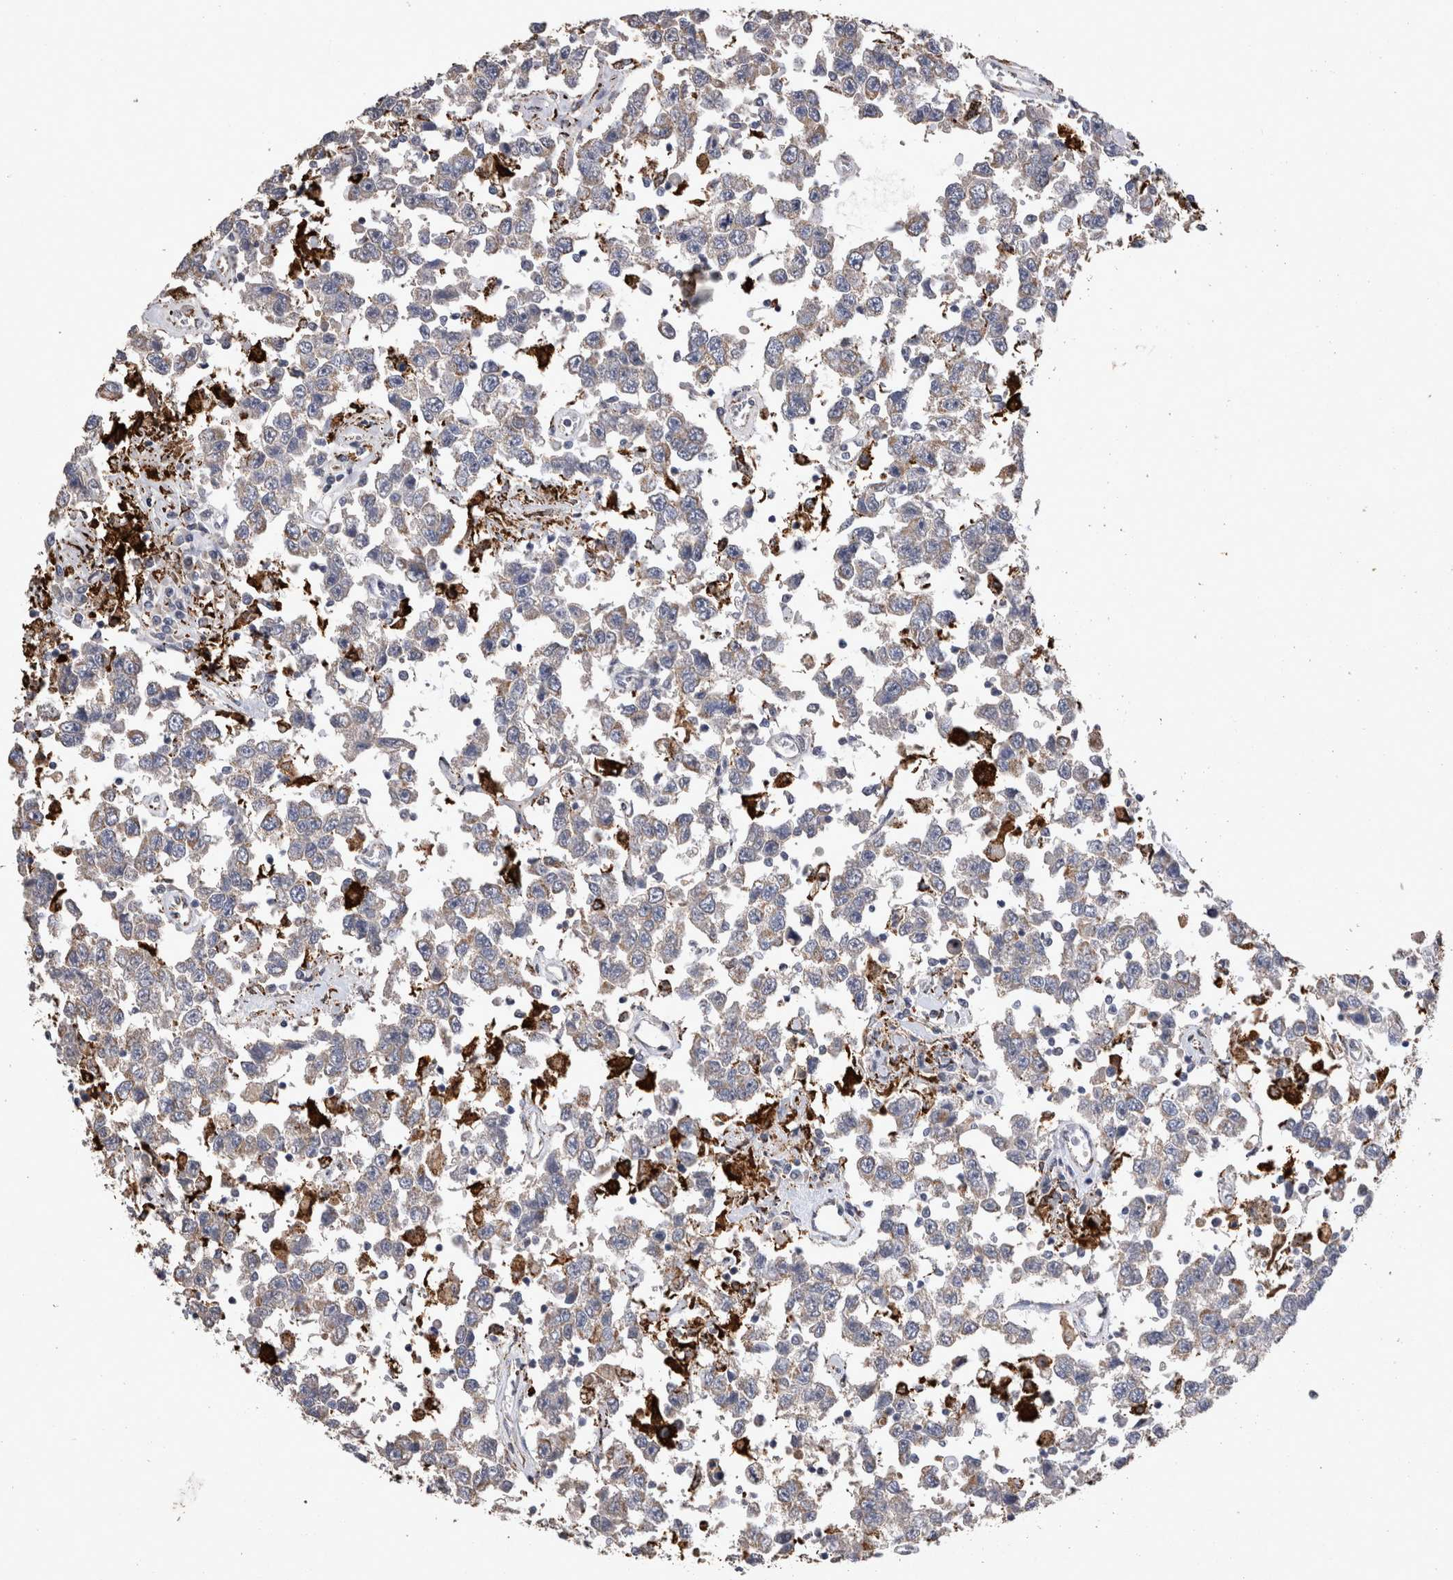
{"staining": {"intensity": "negative", "quantity": "none", "location": "none"}, "tissue": "testis cancer", "cell_type": "Tumor cells", "image_type": "cancer", "snomed": [{"axis": "morphology", "description": "Seminoma, NOS"}, {"axis": "topography", "description": "Testis"}], "caption": "The immunohistochemistry (IHC) photomicrograph has no significant expression in tumor cells of seminoma (testis) tissue. The staining is performed using DAB brown chromogen with nuclei counter-stained in using hematoxylin.", "gene": "DKK3", "patient": {"sex": "male", "age": 41}}